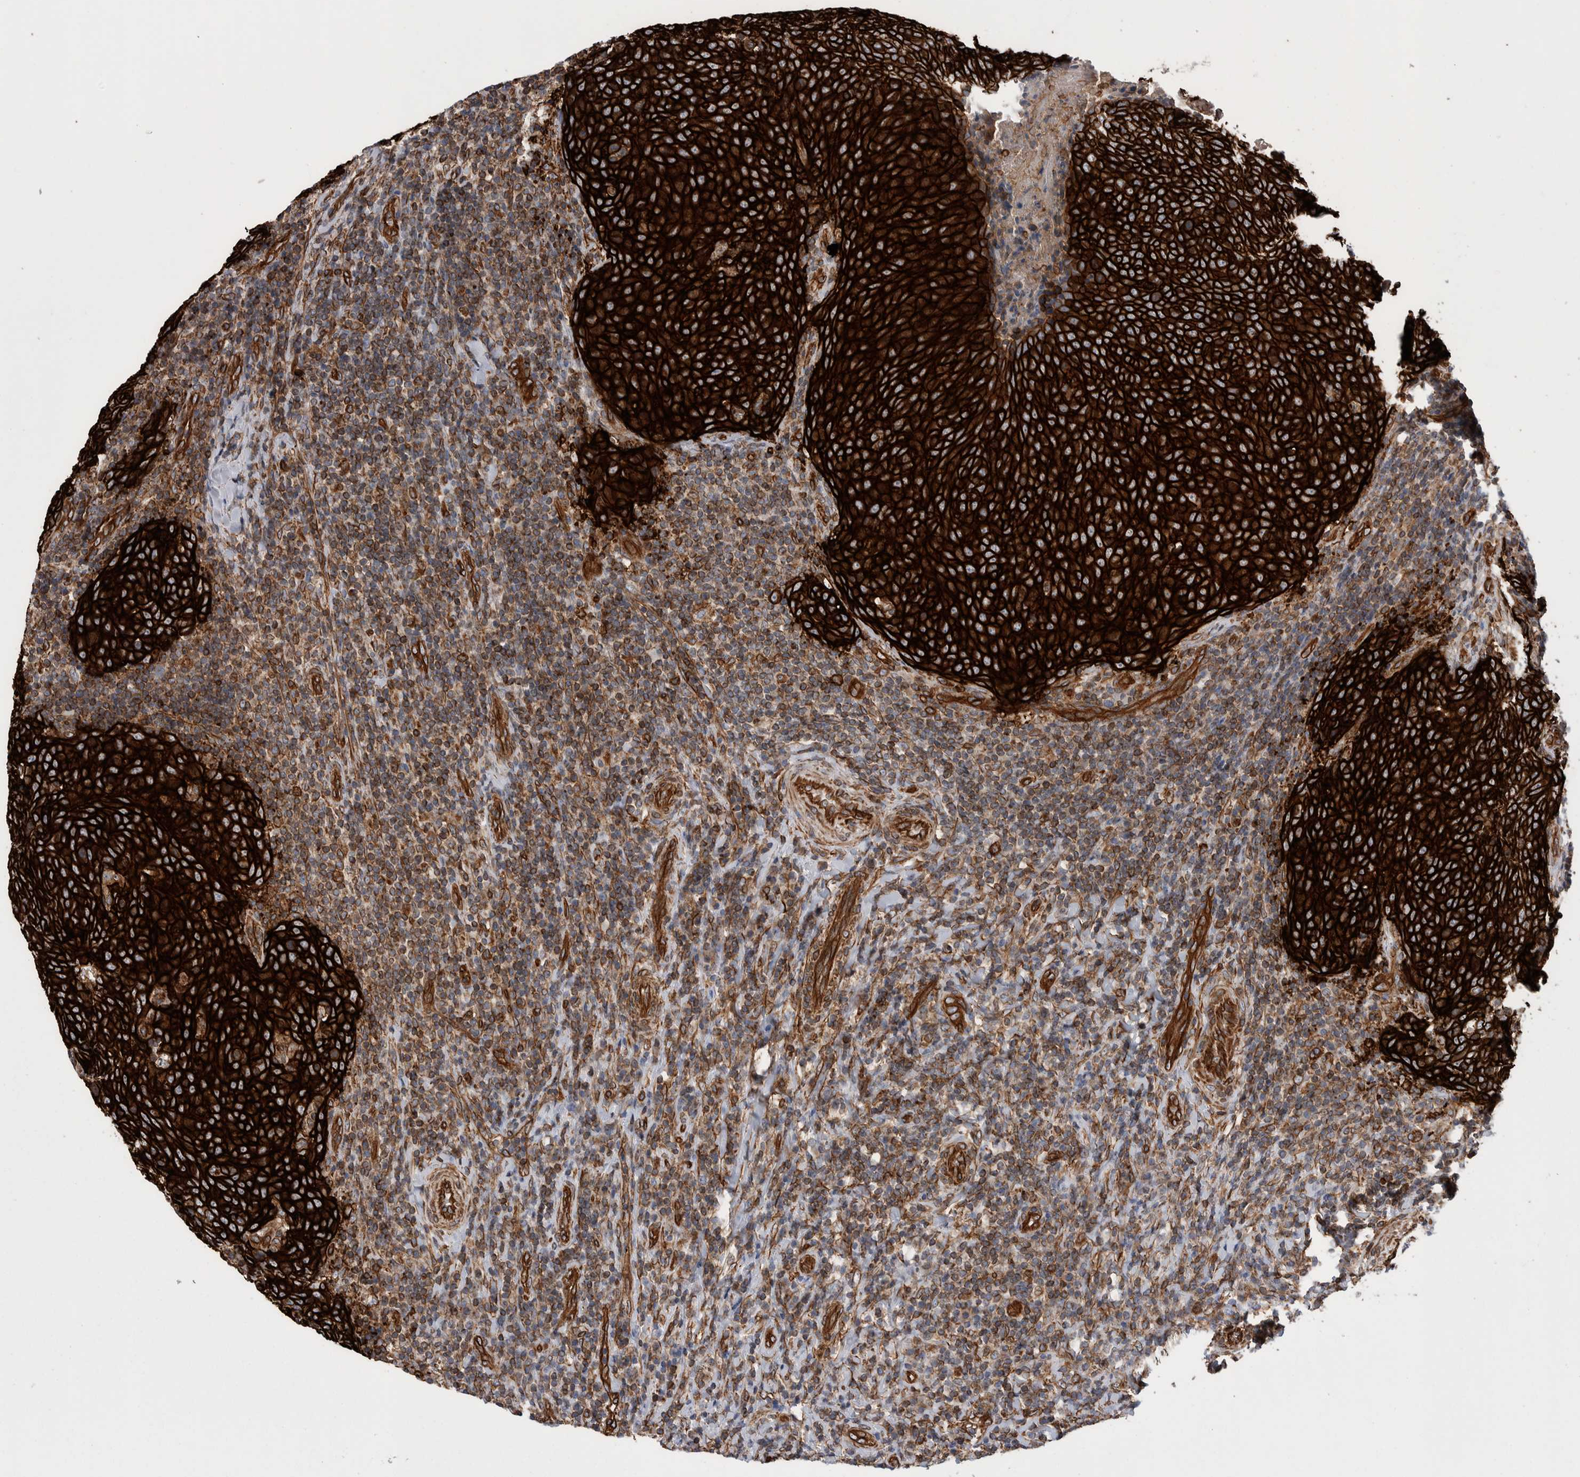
{"staining": {"intensity": "strong", "quantity": ">75%", "location": "cytoplasmic/membranous"}, "tissue": "head and neck cancer", "cell_type": "Tumor cells", "image_type": "cancer", "snomed": [{"axis": "morphology", "description": "Squamous cell carcinoma, NOS"}, {"axis": "morphology", "description": "Squamous cell carcinoma, metastatic, NOS"}, {"axis": "topography", "description": "Lymph node"}, {"axis": "topography", "description": "Head-Neck"}], "caption": "Tumor cells show high levels of strong cytoplasmic/membranous staining in approximately >75% of cells in human head and neck metastatic squamous cell carcinoma.", "gene": "KIF12", "patient": {"sex": "male", "age": 62}}